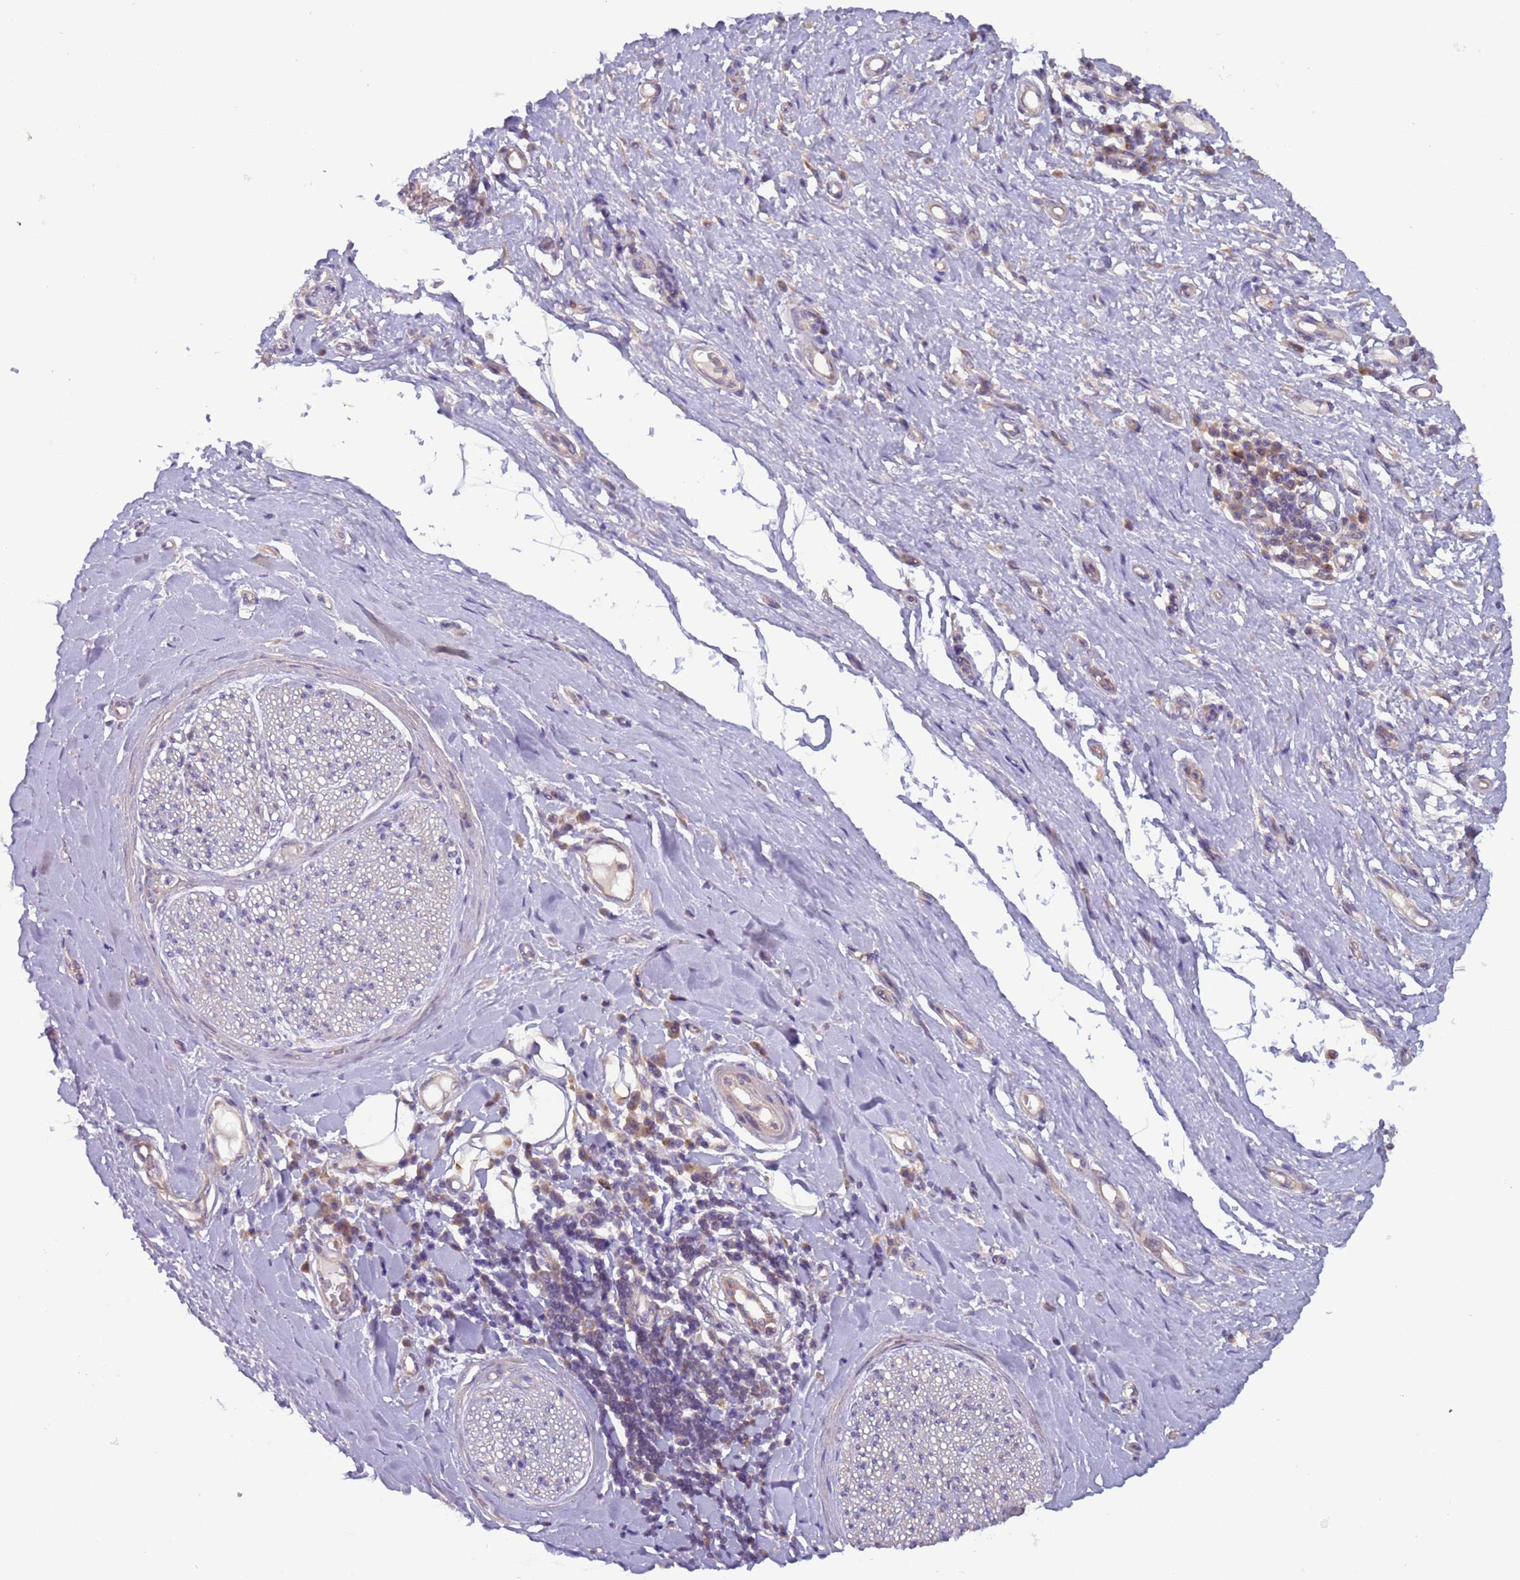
{"staining": {"intensity": "moderate", "quantity": "25%-75%", "location": "cytoplasmic/membranous"}, "tissue": "adipose tissue", "cell_type": "Adipocytes", "image_type": "normal", "snomed": [{"axis": "morphology", "description": "Normal tissue, NOS"}, {"axis": "morphology", "description": "Adenocarcinoma, NOS"}, {"axis": "topography", "description": "Esophagus"}, {"axis": "topography", "description": "Stomach, upper"}, {"axis": "topography", "description": "Peripheral nerve tissue"}], "caption": "Immunohistochemical staining of unremarkable human adipose tissue displays moderate cytoplasmic/membranous protein expression in about 25%-75% of adipocytes.", "gene": "UQCRQ", "patient": {"sex": "male", "age": 62}}